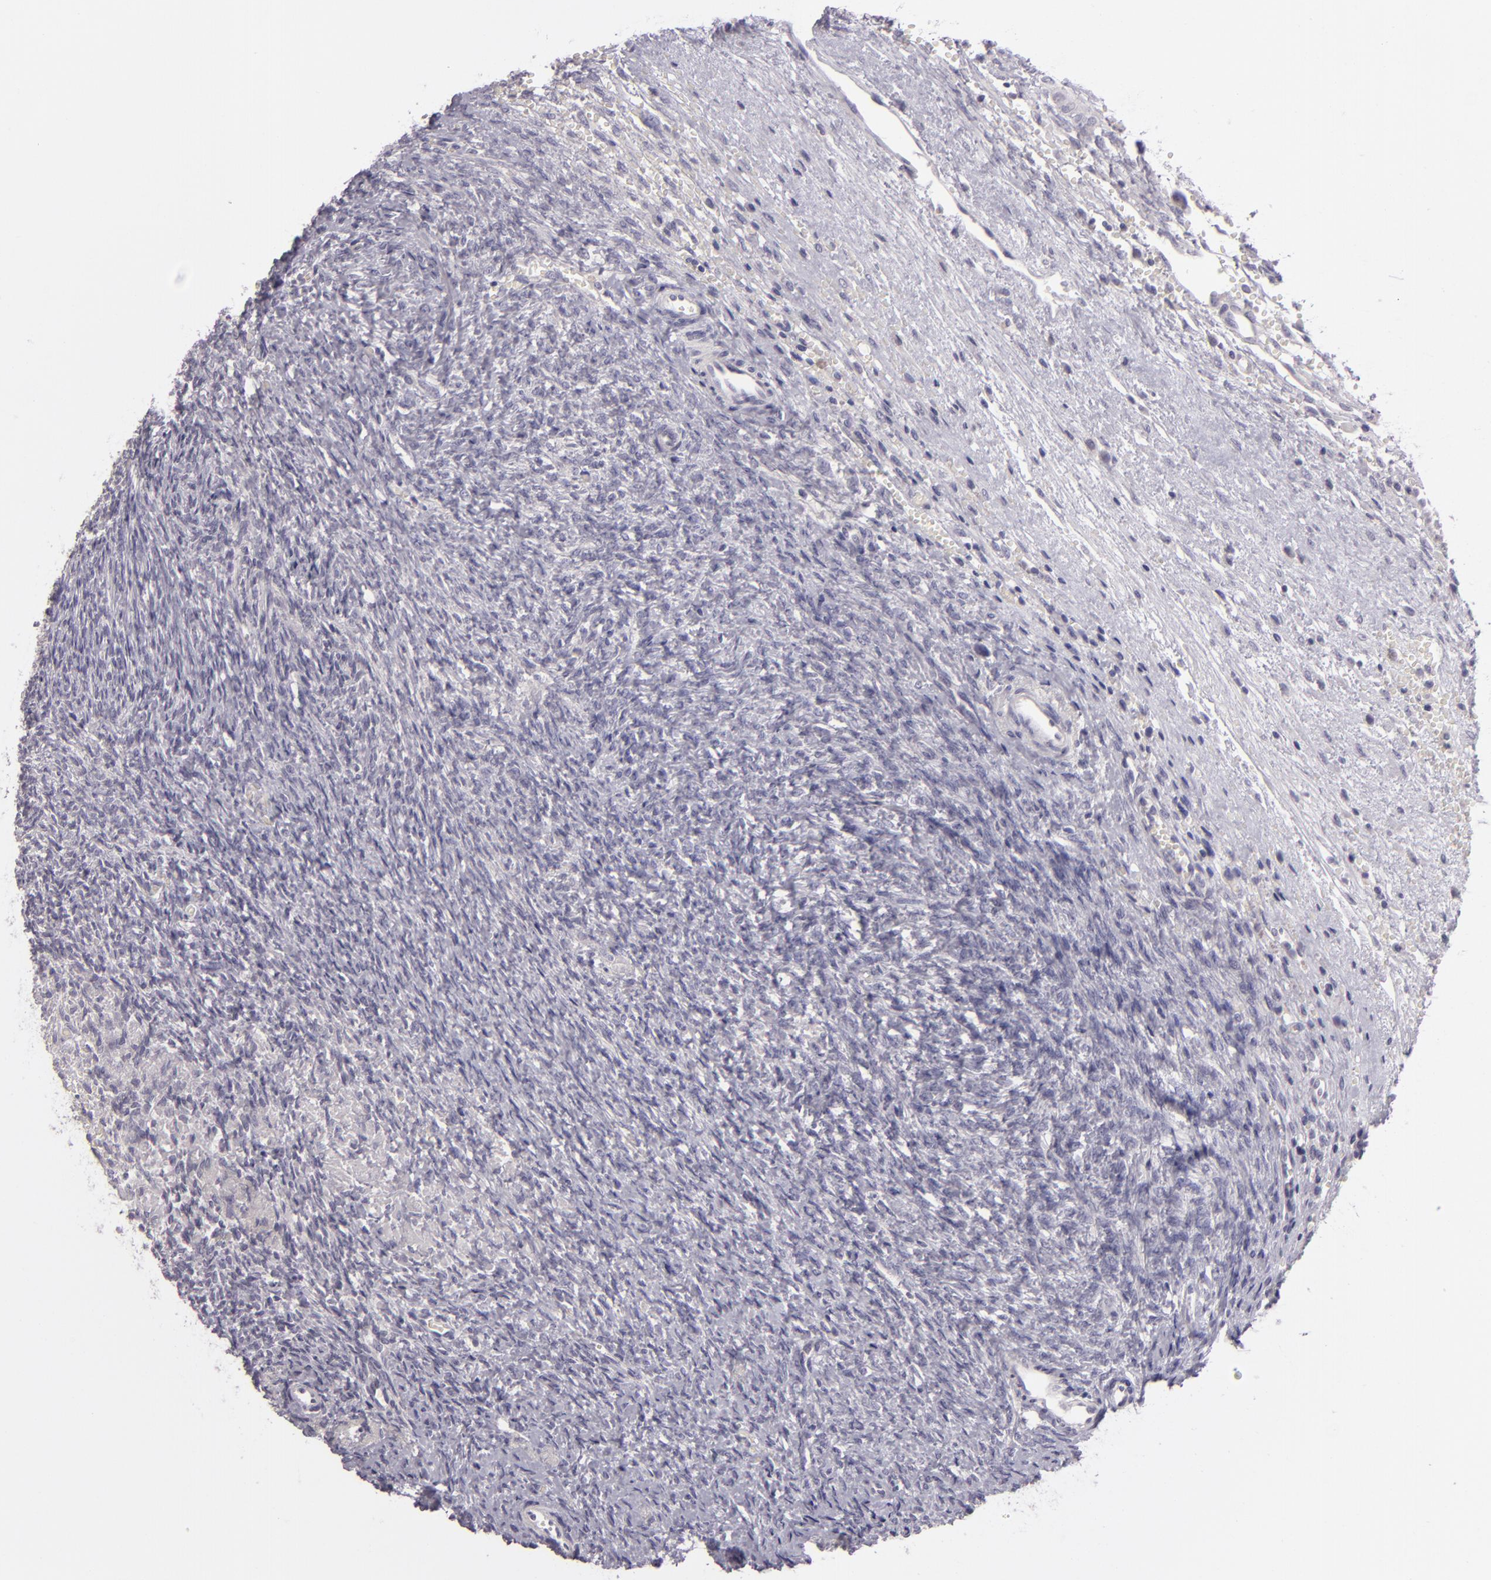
{"staining": {"intensity": "negative", "quantity": "none", "location": "none"}, "tissue": "ovary", "cell_type": "Ovarian stroma cells", "image_type": "normal", "snomed": [{"axis": "morphology", "description": "Normal tissue, NOS"}, {"axis": "topography", "description": "Ovary"}], "caption": "This is an immunohistochemistry image of normal human ovary. There is no expression in ovarian stroma cells.", "gene": "EGFL6", "patient": {"sex": "female", "age": 56}}